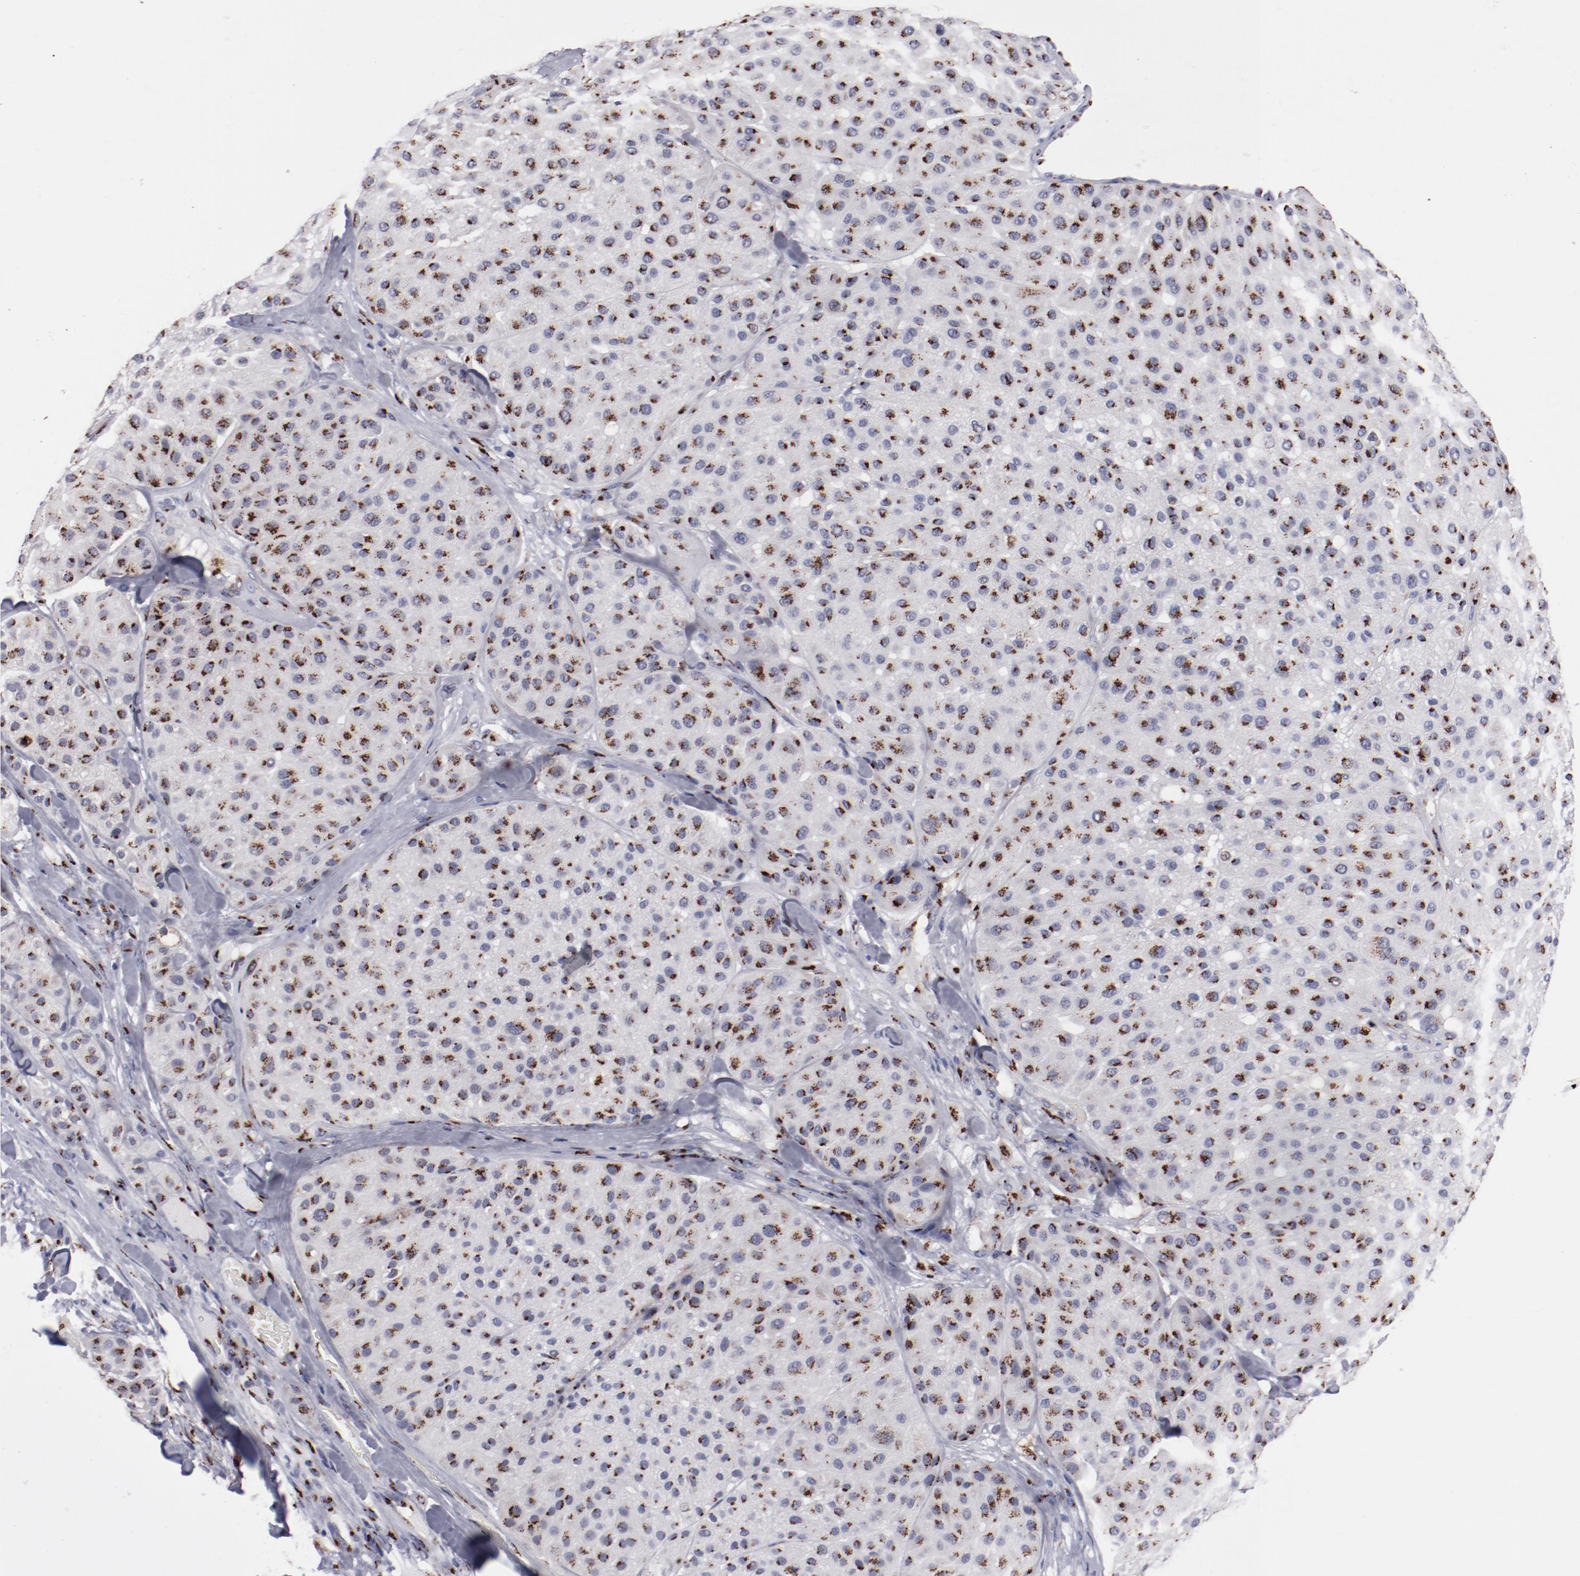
{"staining": {"intensity": "strong", "quantity": ">75%", "location": "cytoplasmic/membranous"}, "tissue": "melanoma", "cell_type": "Tumor cells", "image_type": "cancer", "snomed": [{"axis": "morphology", "description": "Normal tissue, NOS"}, {"axis": "morphology", "description": "Malignant melanoma, Metastatic site"}, {"axis": "topography", "description": "Skin"}], "caption": "An image showing strong cytoplasmic/membranous staining in approximately >75% of tumor cells in melanoma, as visualized by brown immunohistochemical staining.", "gene": "GOLIM4", "patient": {"sex": "male", "age": 41}}